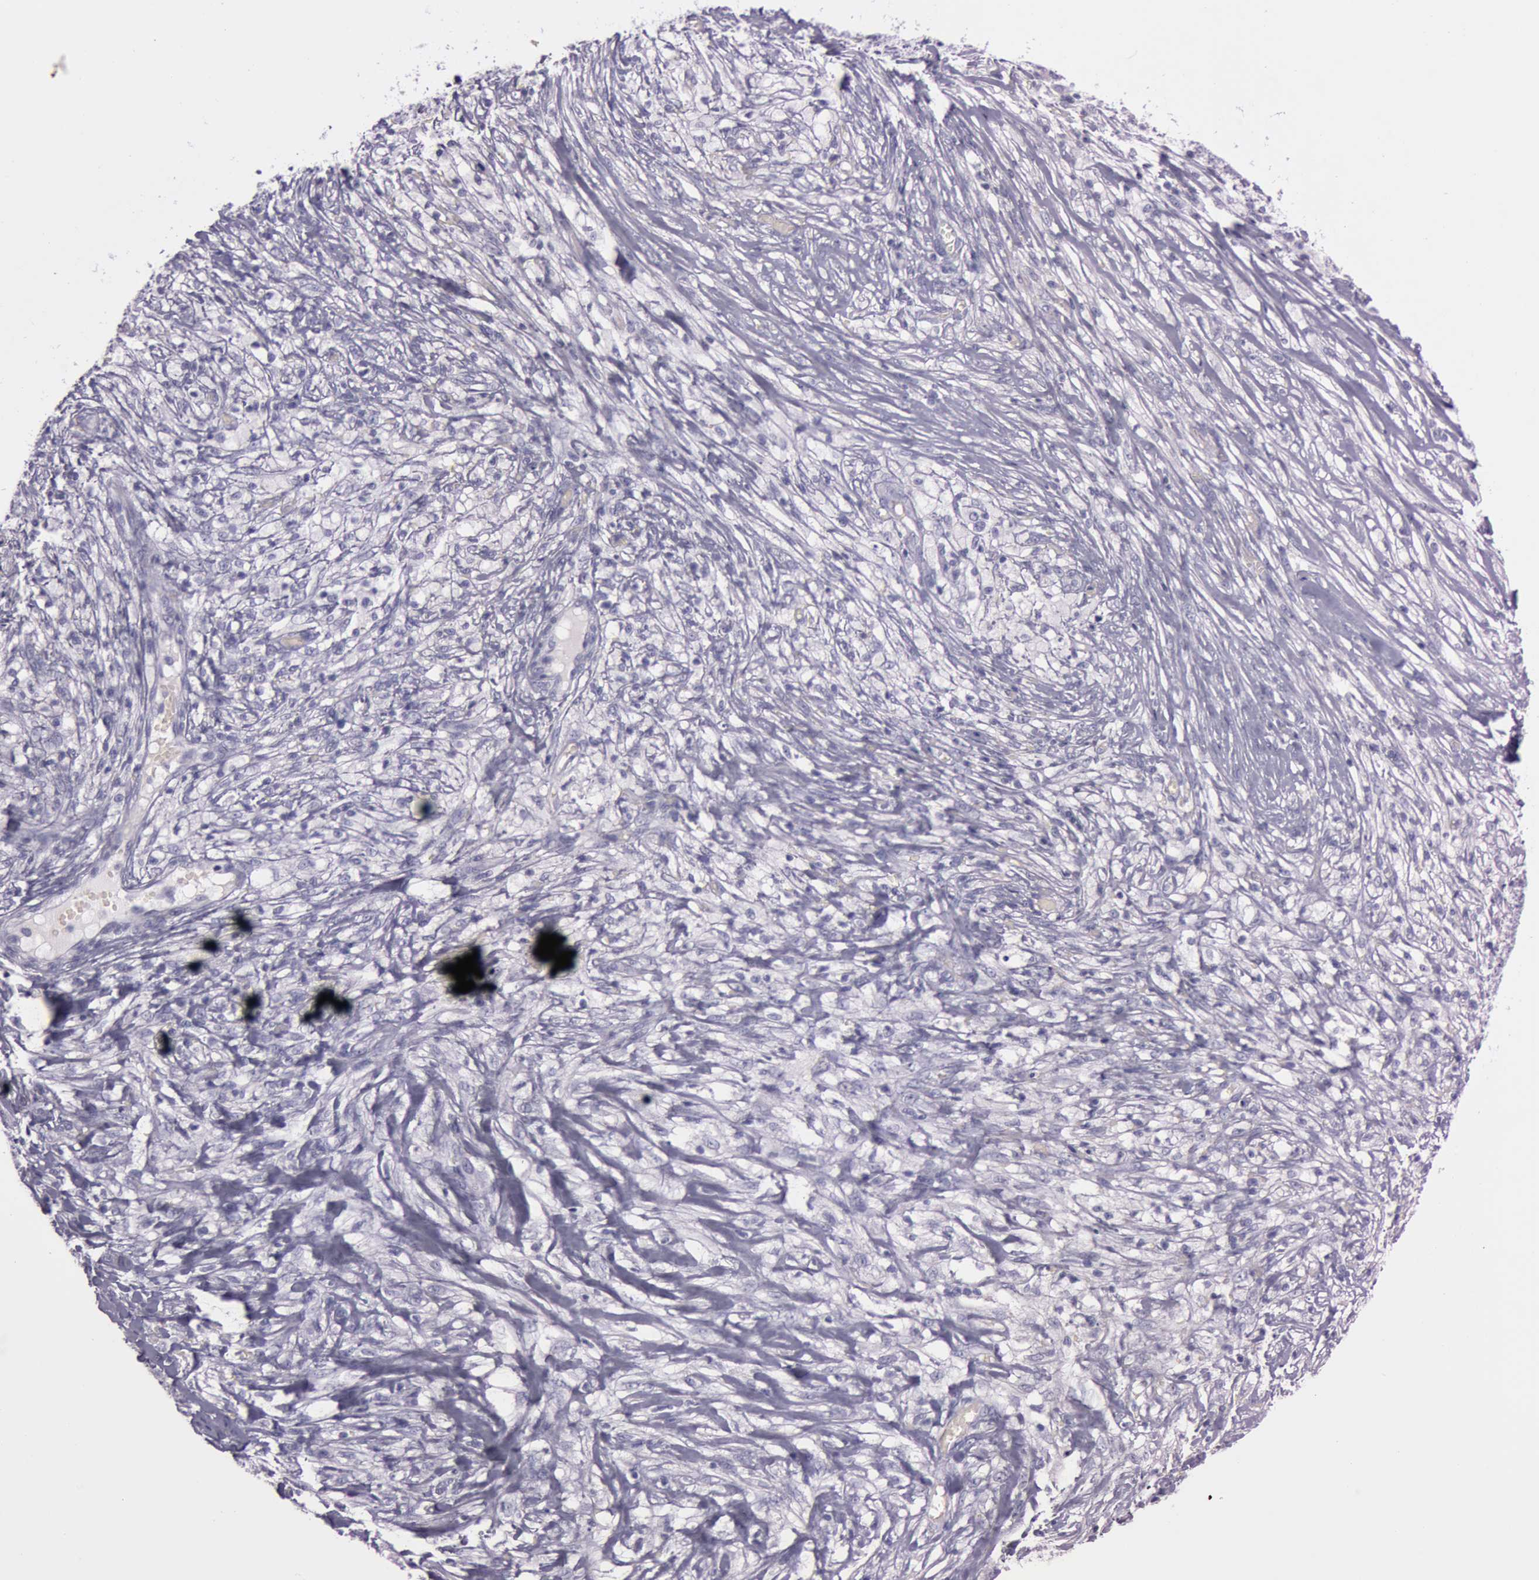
{"staining": {"intensity": "negative", "quantity": "none", "location": "none"}, "tissue": "ovarian cancer", "cell_type": "Tumor cells", "image_type": "cancer", "snomed": [{"axis": "morphology", "description": "Carcinoma, endometroid"}, {"axis": "topography", "description": "Ovary"}], "caption": "The immunohistochemistry histopathology image has no significant expression in tumor cells of endometroid carcinoma (ovarian) tissue. The staining is performed using DAB brown chromogen with nuclei counter-stained in using hematoxylin.", "gene": "S100A7", "patient": {"sex": "female", "age": 42}}